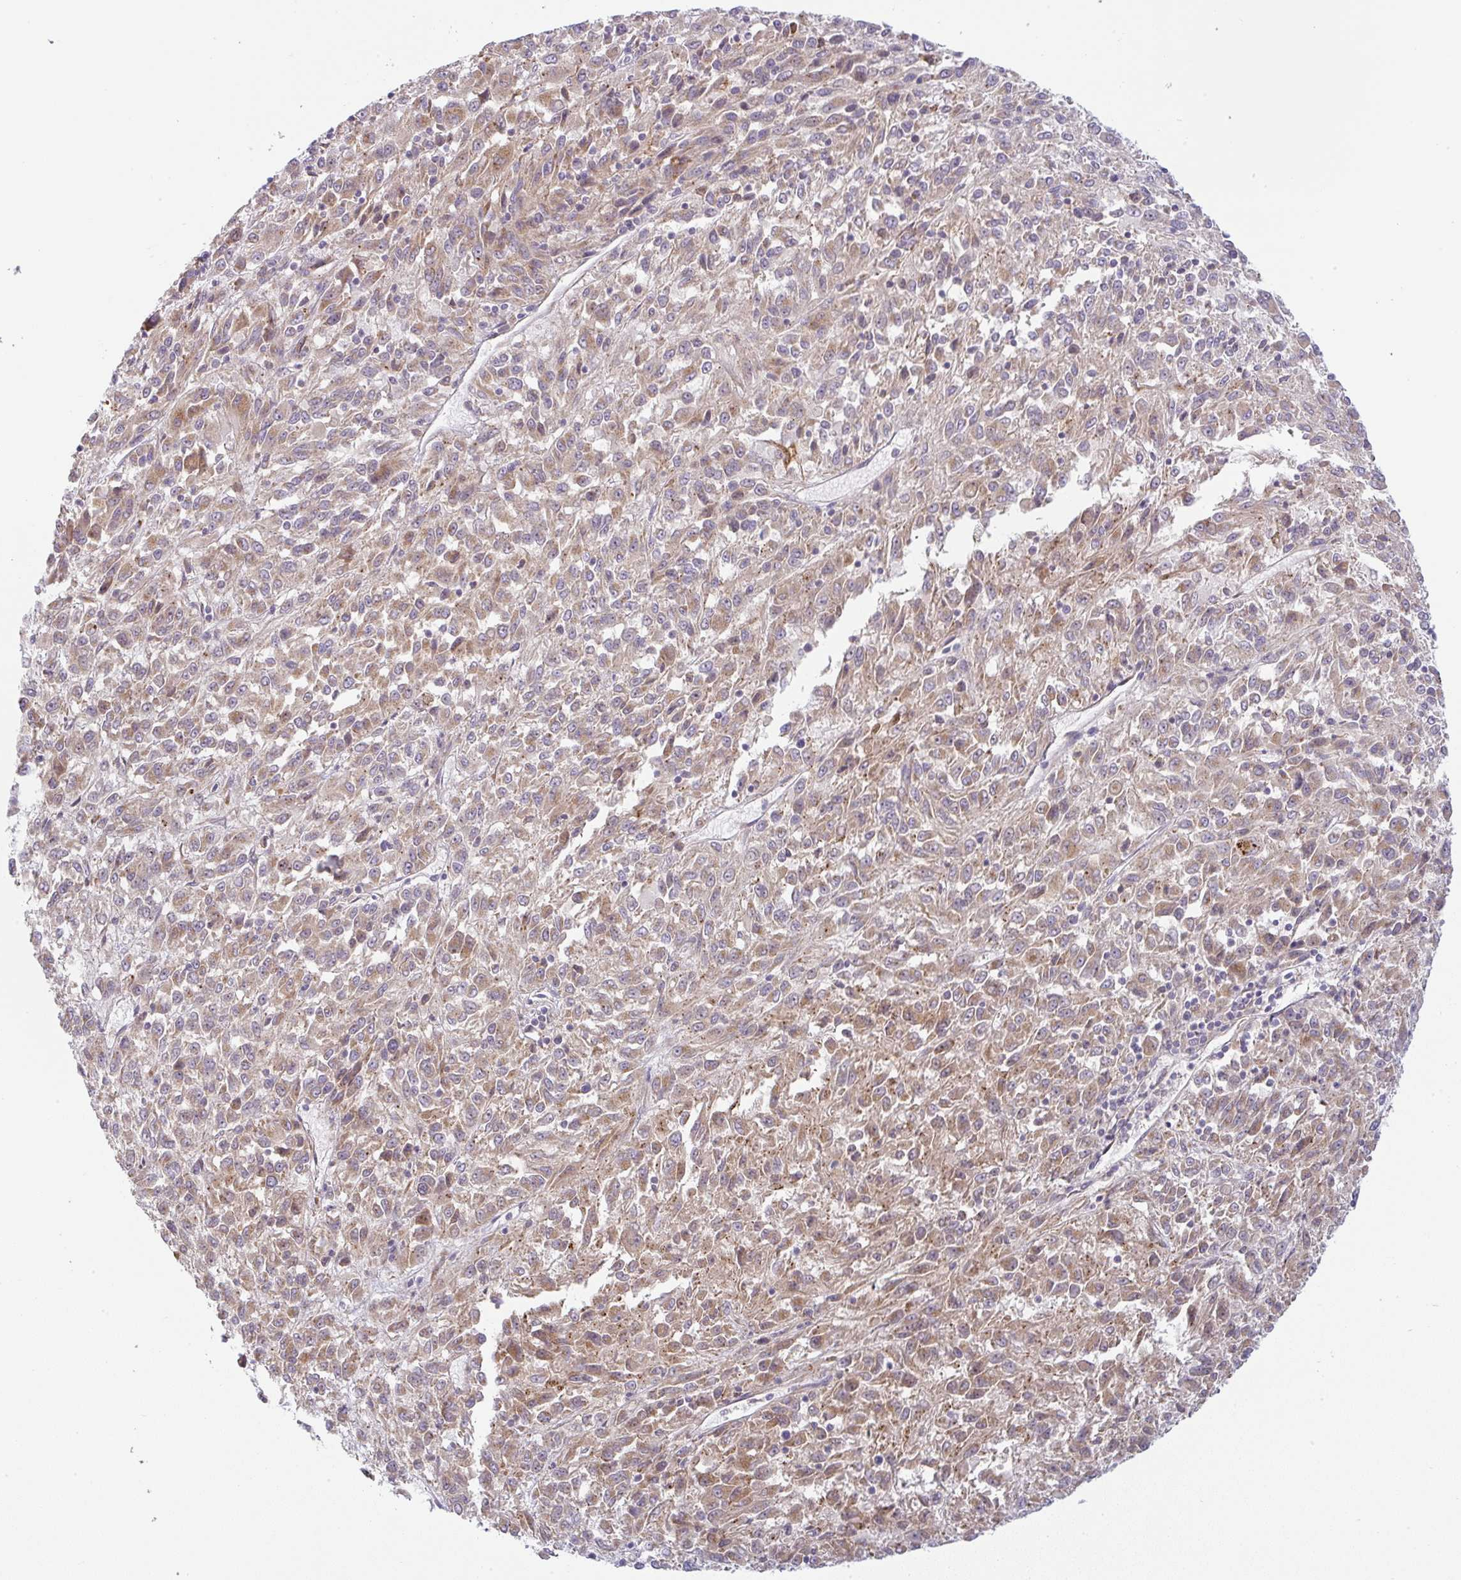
{"staining": {"intensity": "moderate", "quantity": "25%-75%", "location": "cytoplasmic/membranous"}, "tissue": "melanoma", "cell_type": "Tumor cells", "image_type": "cancer", "snomed": [{"axis": "morphology", "description": "Malignant melanoma, Metastatic site"}, {"axis": "topography", "description": "Lung"}], "caption": "A brown stain highlights moderate cytoplasmic/membranous expression of a protein in melanoma tumor cells. (DAB (3,3'-diaminobenzidine) IHC with brightfield microscopy, high magnification).", "gene": "MOB1A", "patient": {"sex": "male", "age": 64}}